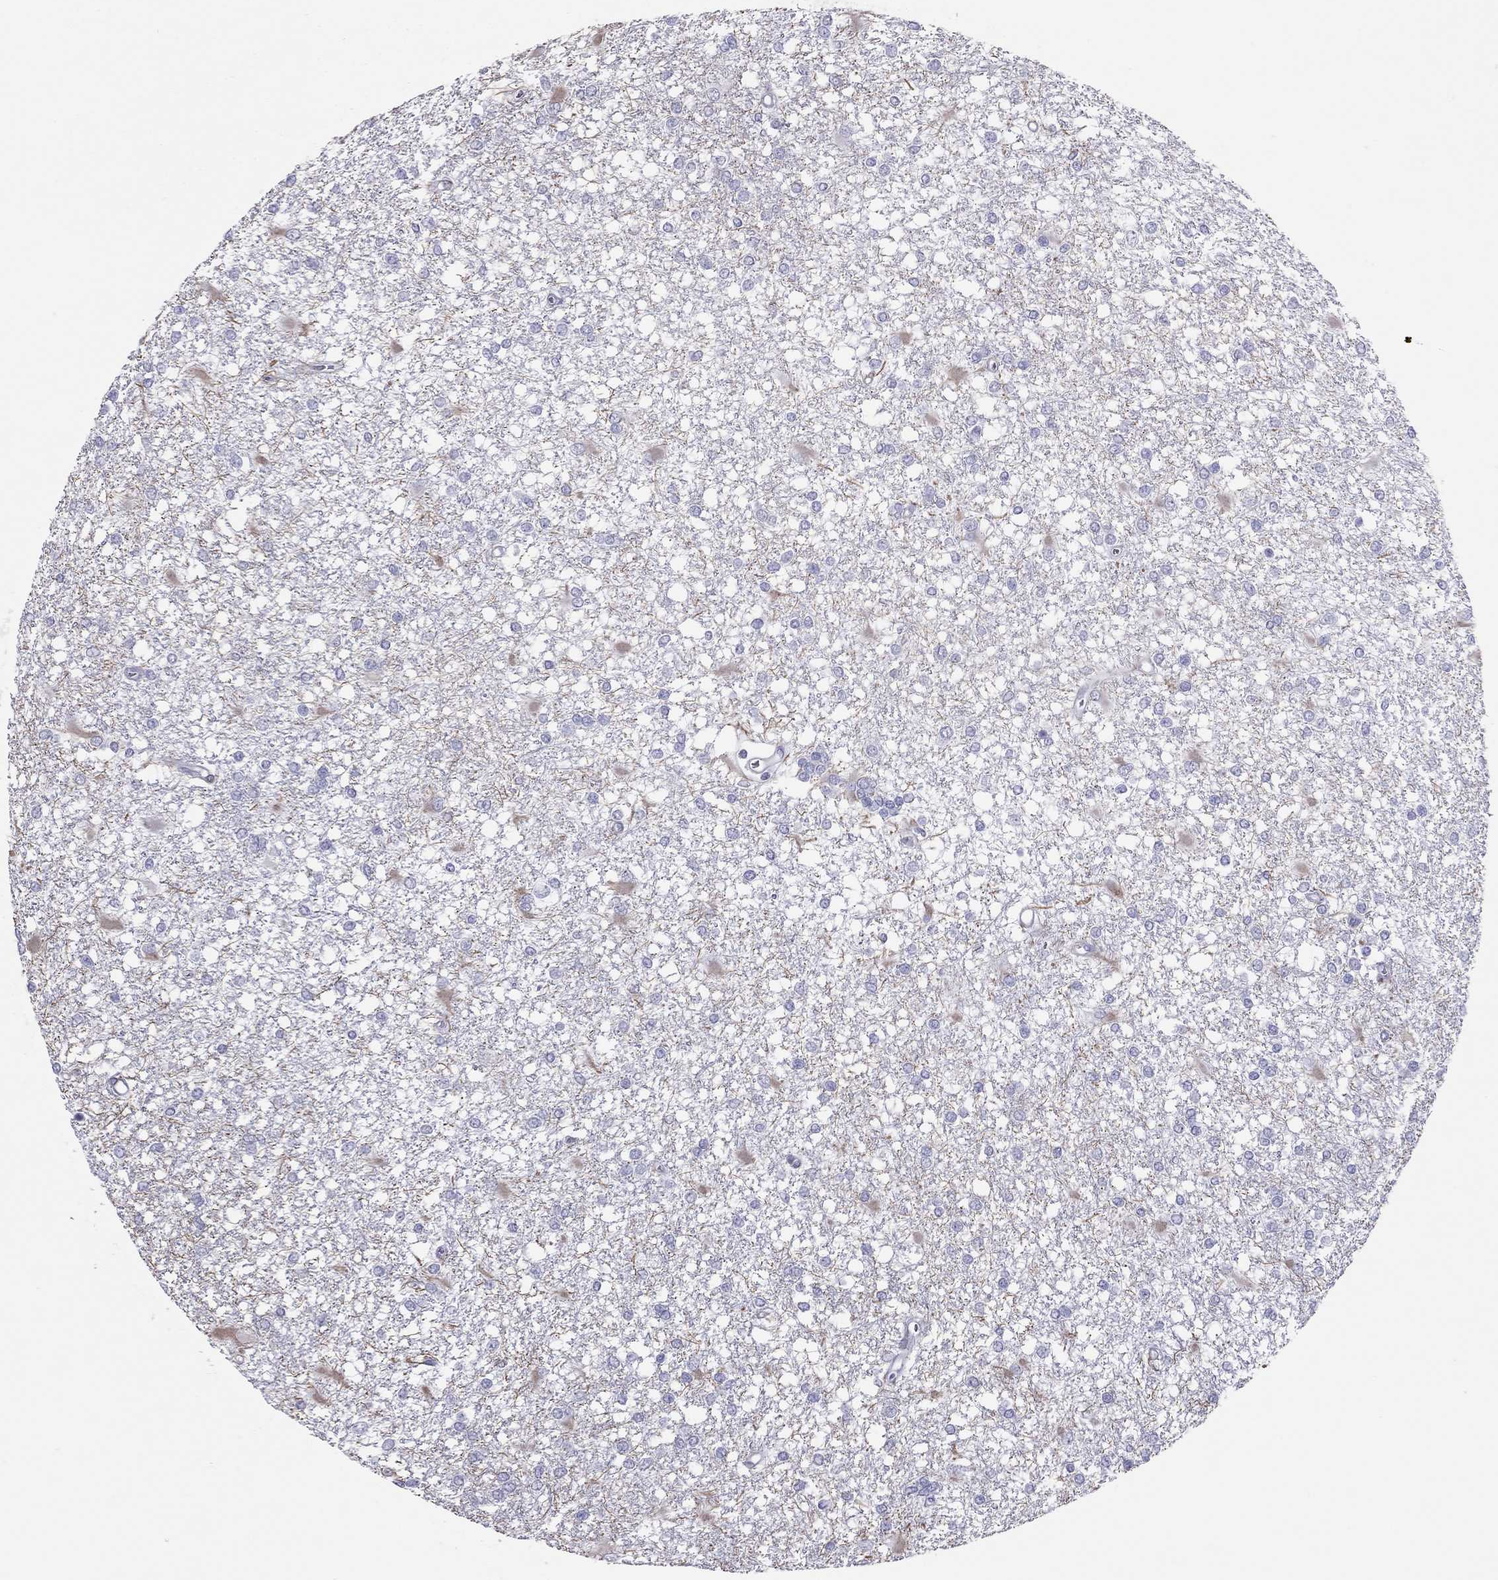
{"staining": {"intensity": "negative", "quantity": "none", "location": "none"}, "tissue": "glioma", "cell_type": "Tumor cells", "image_type": "cancer", "snomed": [{"axis": "morphology", "description": "Glioma, malignant, High grade"}, {"axis": "topography", "description": "Cerebral cortex"}], "caption": "Image shows no protein staining in tumor cells of glioma tissue.", "gene": "STAG3", "patient": {"sex": "male", "age": 79}}